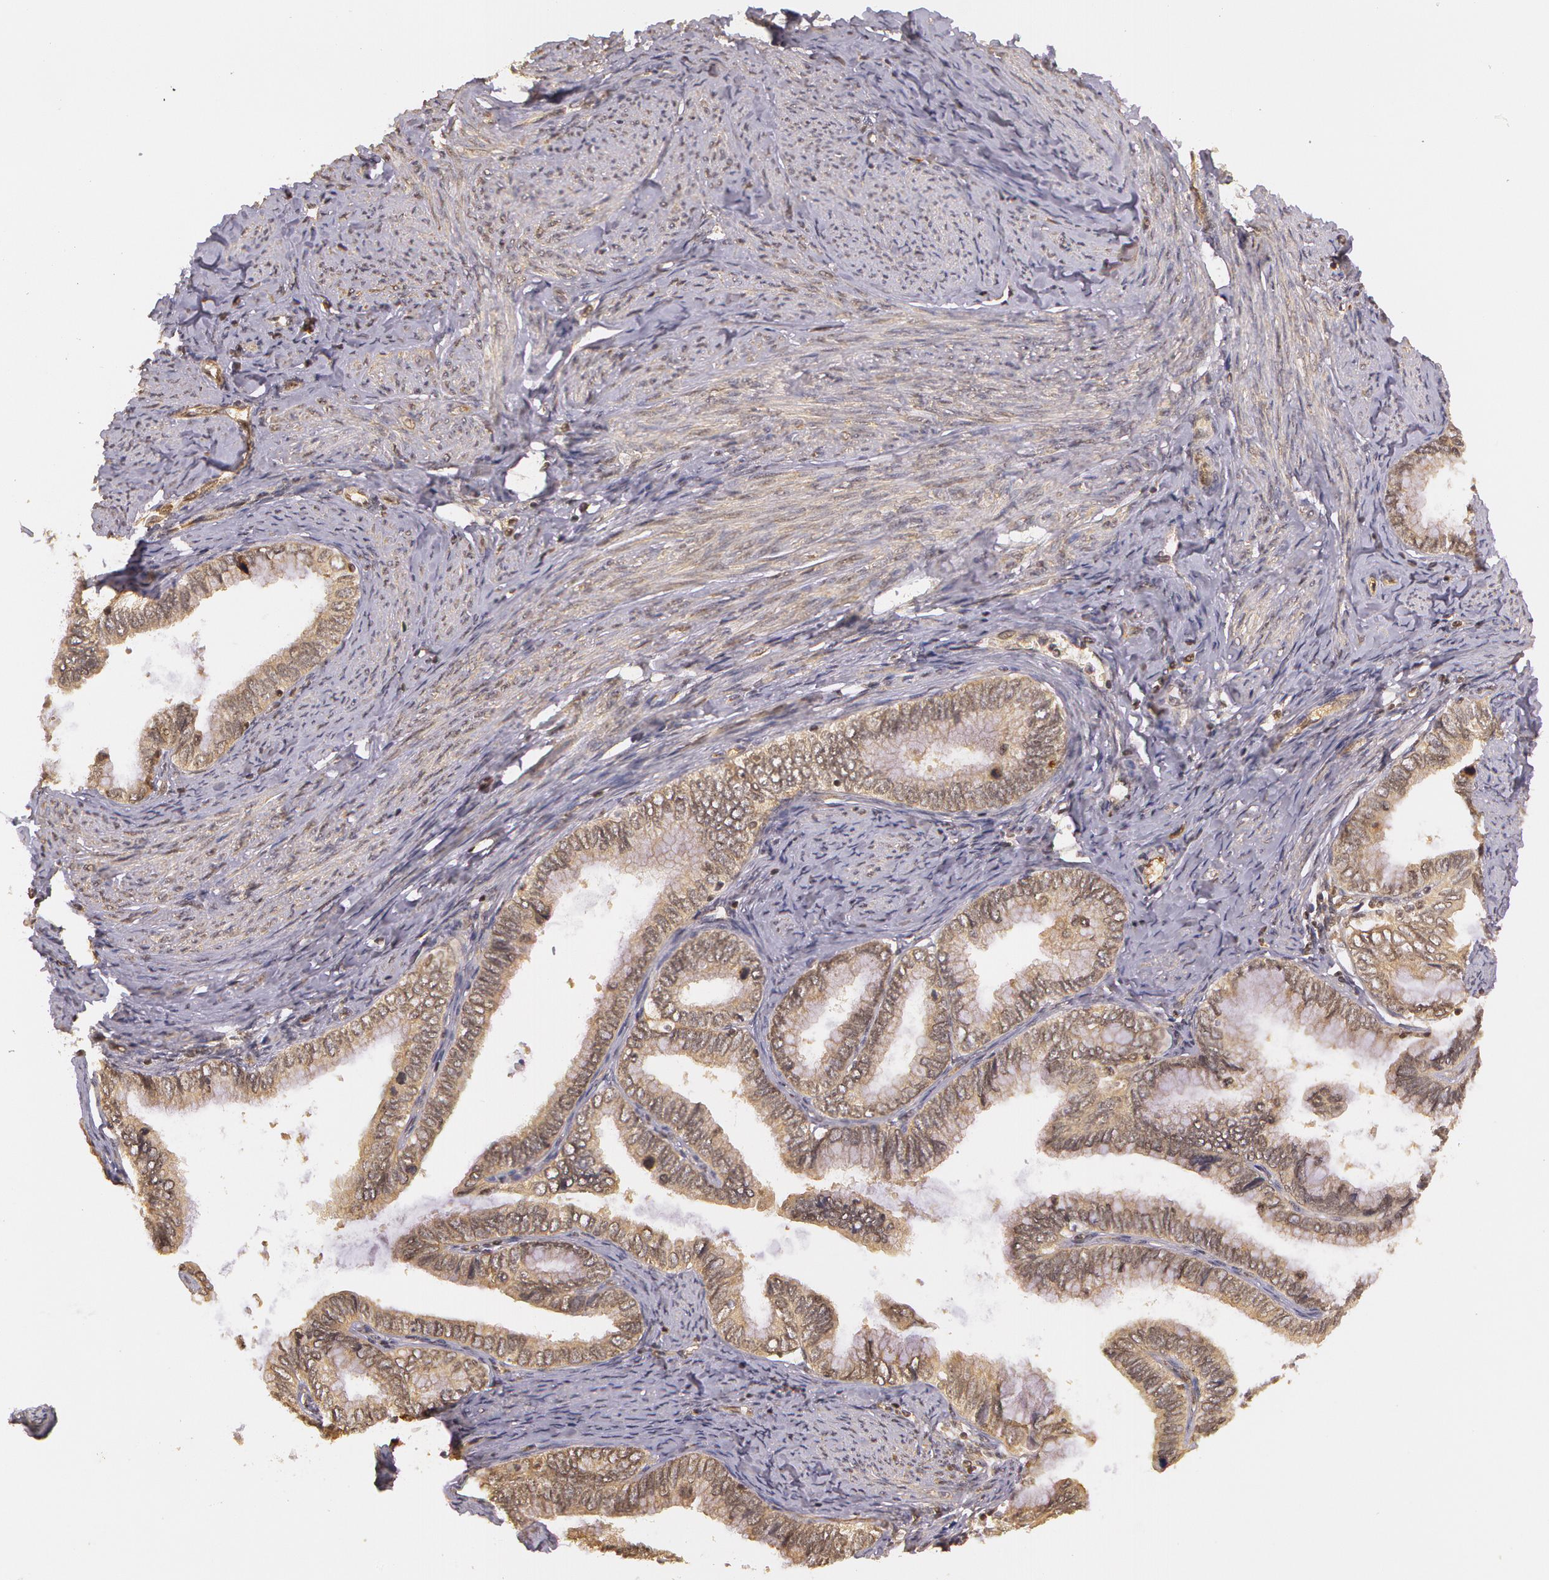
{"staining": {"intensity": "moderate", "quantity": ">75%", "location": "cytoplasmic/membranous"}, "tissue": "cervical cancer", "cell_type": "Tumor cells", "image_type": "cancer", "snomed": [{"axis": "morphology", "description": "Adenocarcinoma, NOS"}, {"axis": "topography", "description": "Cervix"}], "caption": "An IHC photomicrograph of neoplastic tissue is shown. Protein staining in brown labels moderate cytoplasmic/membranous positivity in cervical cancer (adenocarcinoma) within tumor cells.", "gene": "ASCC2", "patient": {"sex": "female", "age": 49}}